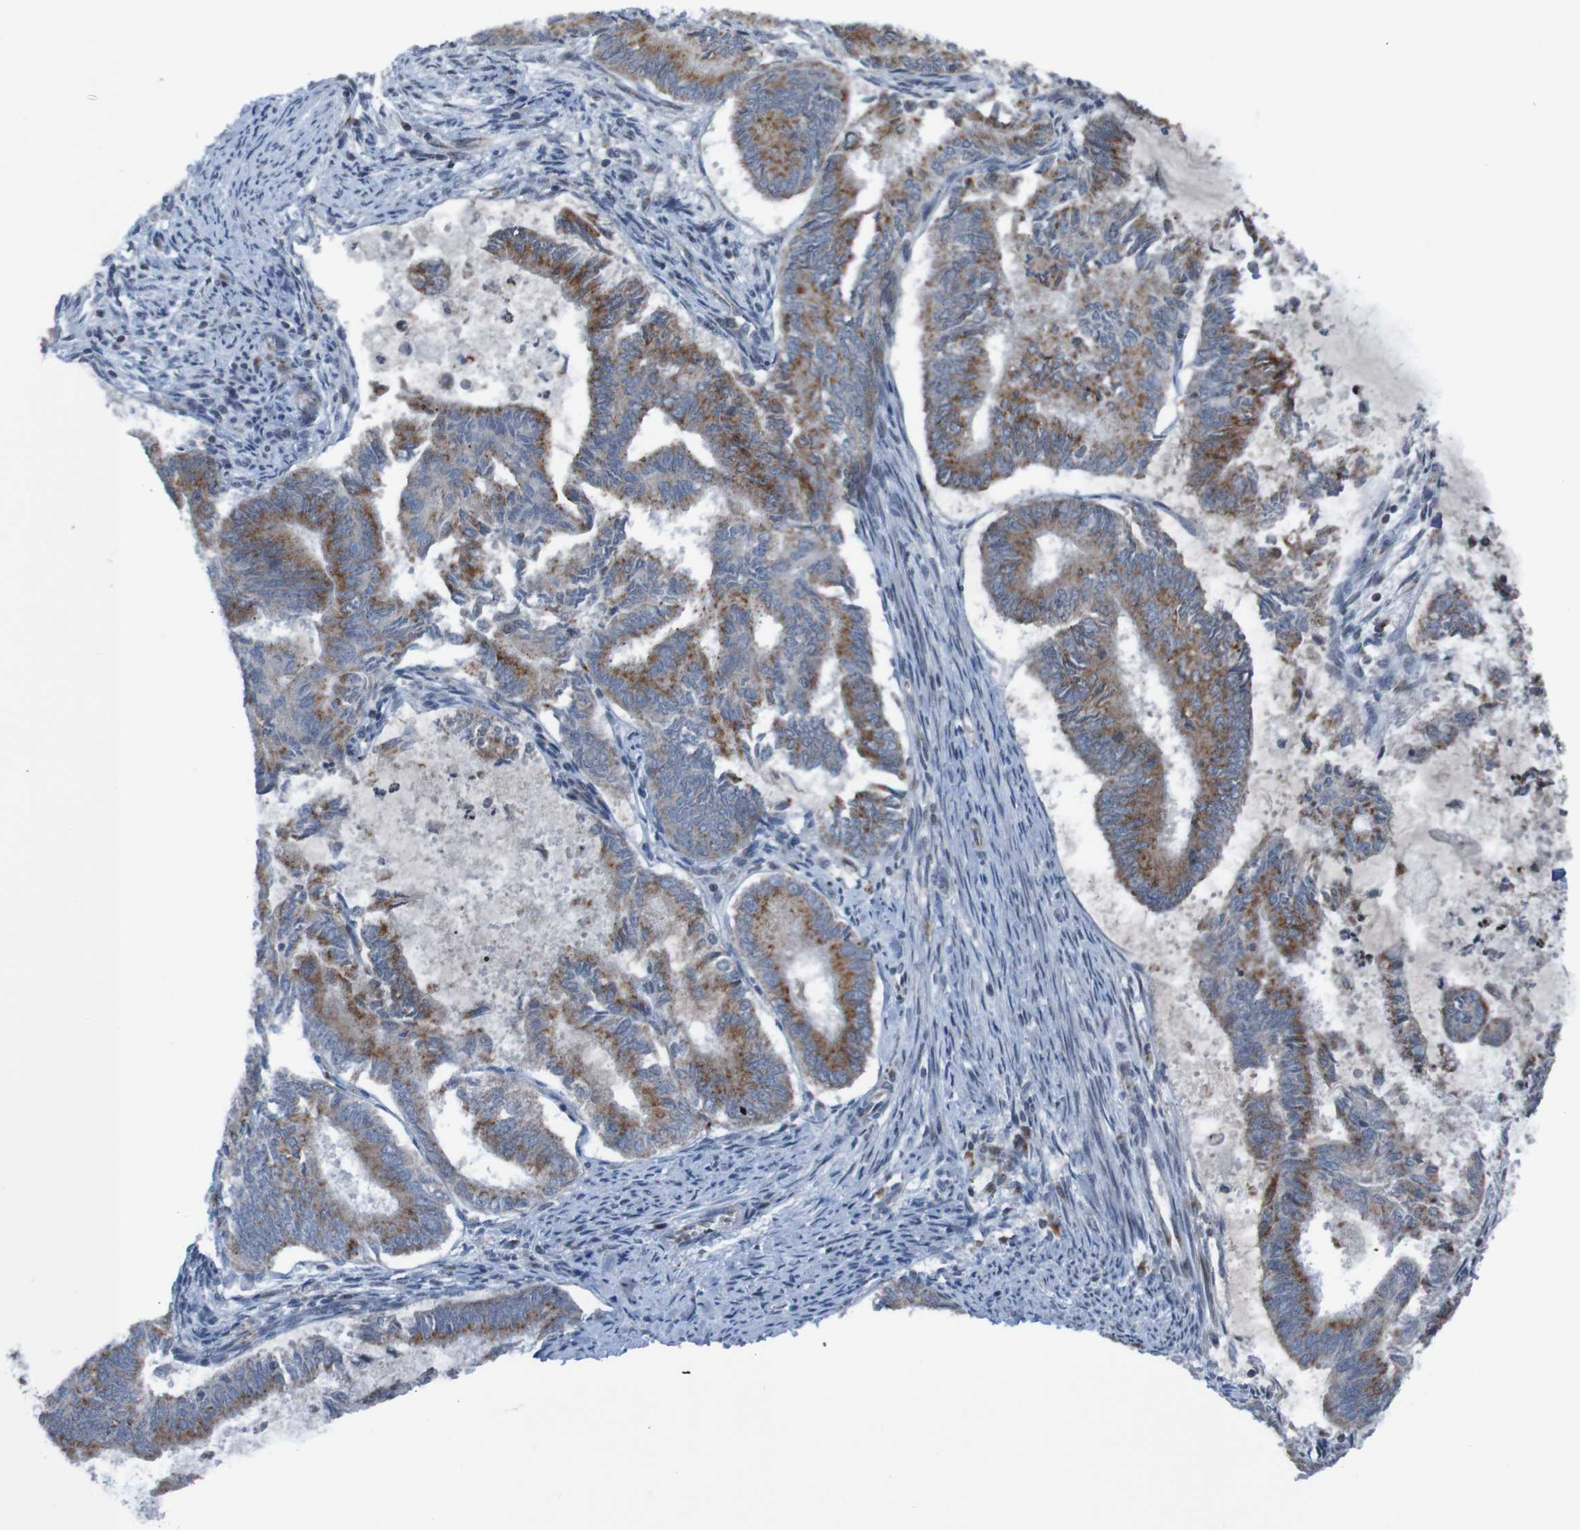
{"staining": {"intensity": "moderate", "quantity": ">75%", "location": "cytoplasmic/membranous"}, "tissue": "endometrial cancer", "cell_type": "Tumor cells", "image_type": "cancer", "snomed": [{"axis": "morphology", "description": "Adenocarcinoma, NOS"}, {"axis": "topography", "description": "Endometrium"}], "caption": "Human adenocarcinoma (endometrial) stained for a protein (brown) reveals moderate cytoplasmic/membranous positive positivity in about >75% of tumor cells.", "gene": "UNG", "patient": {"sex": "female", "age": 86}}